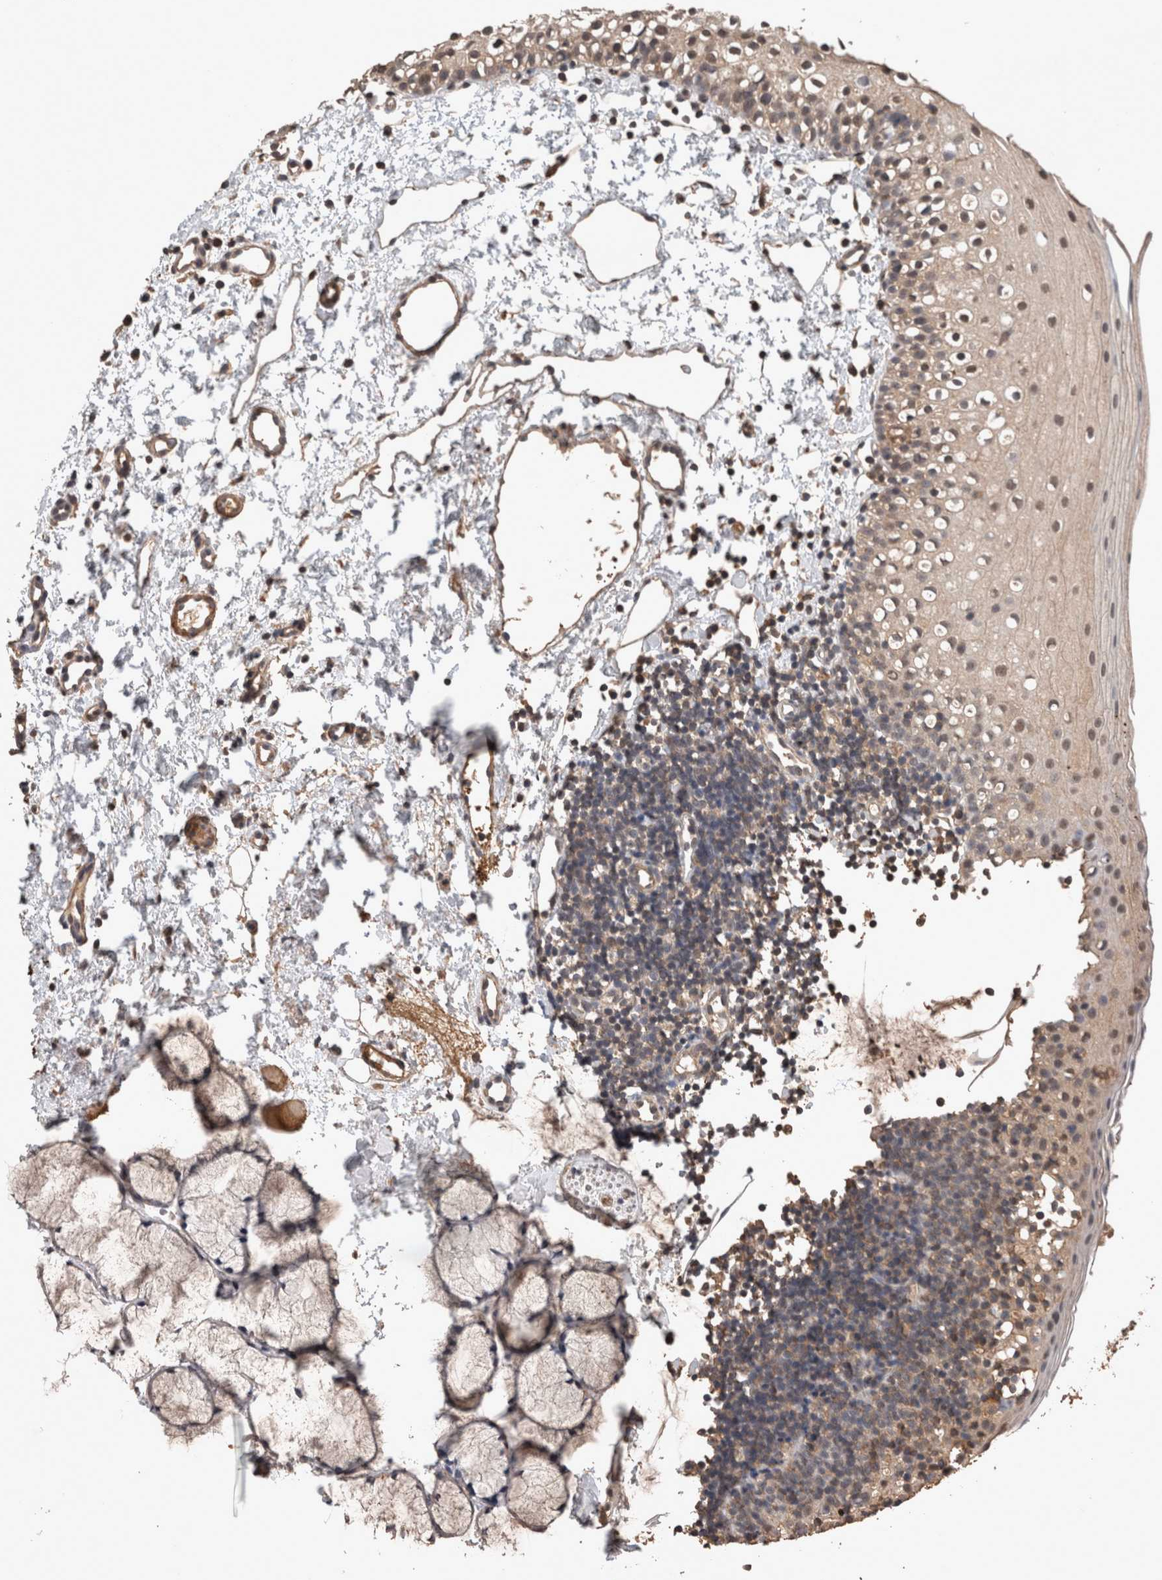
{"staining": {"intensity": "weak", "quantity": "25%-75%", "location": "nuclear"}, "tissue": "oral mucosa", "cell_type": "Squamous epithelial cells", "image_type": "normal", "snomed": [{"axis": "morphology", "description": "Normal tissue, NOS"}, {"axis": "topography", "description": "Oral tissue"}], "caption": "Oral mucosa stained with DAB immunohistochemistry (IHC) displays low levels of weak nuclear staining in about 25%-75% of squamous epithelial cells.", "gene": "FGFRL1", "patient": {"sex": "male", "age": 28}}